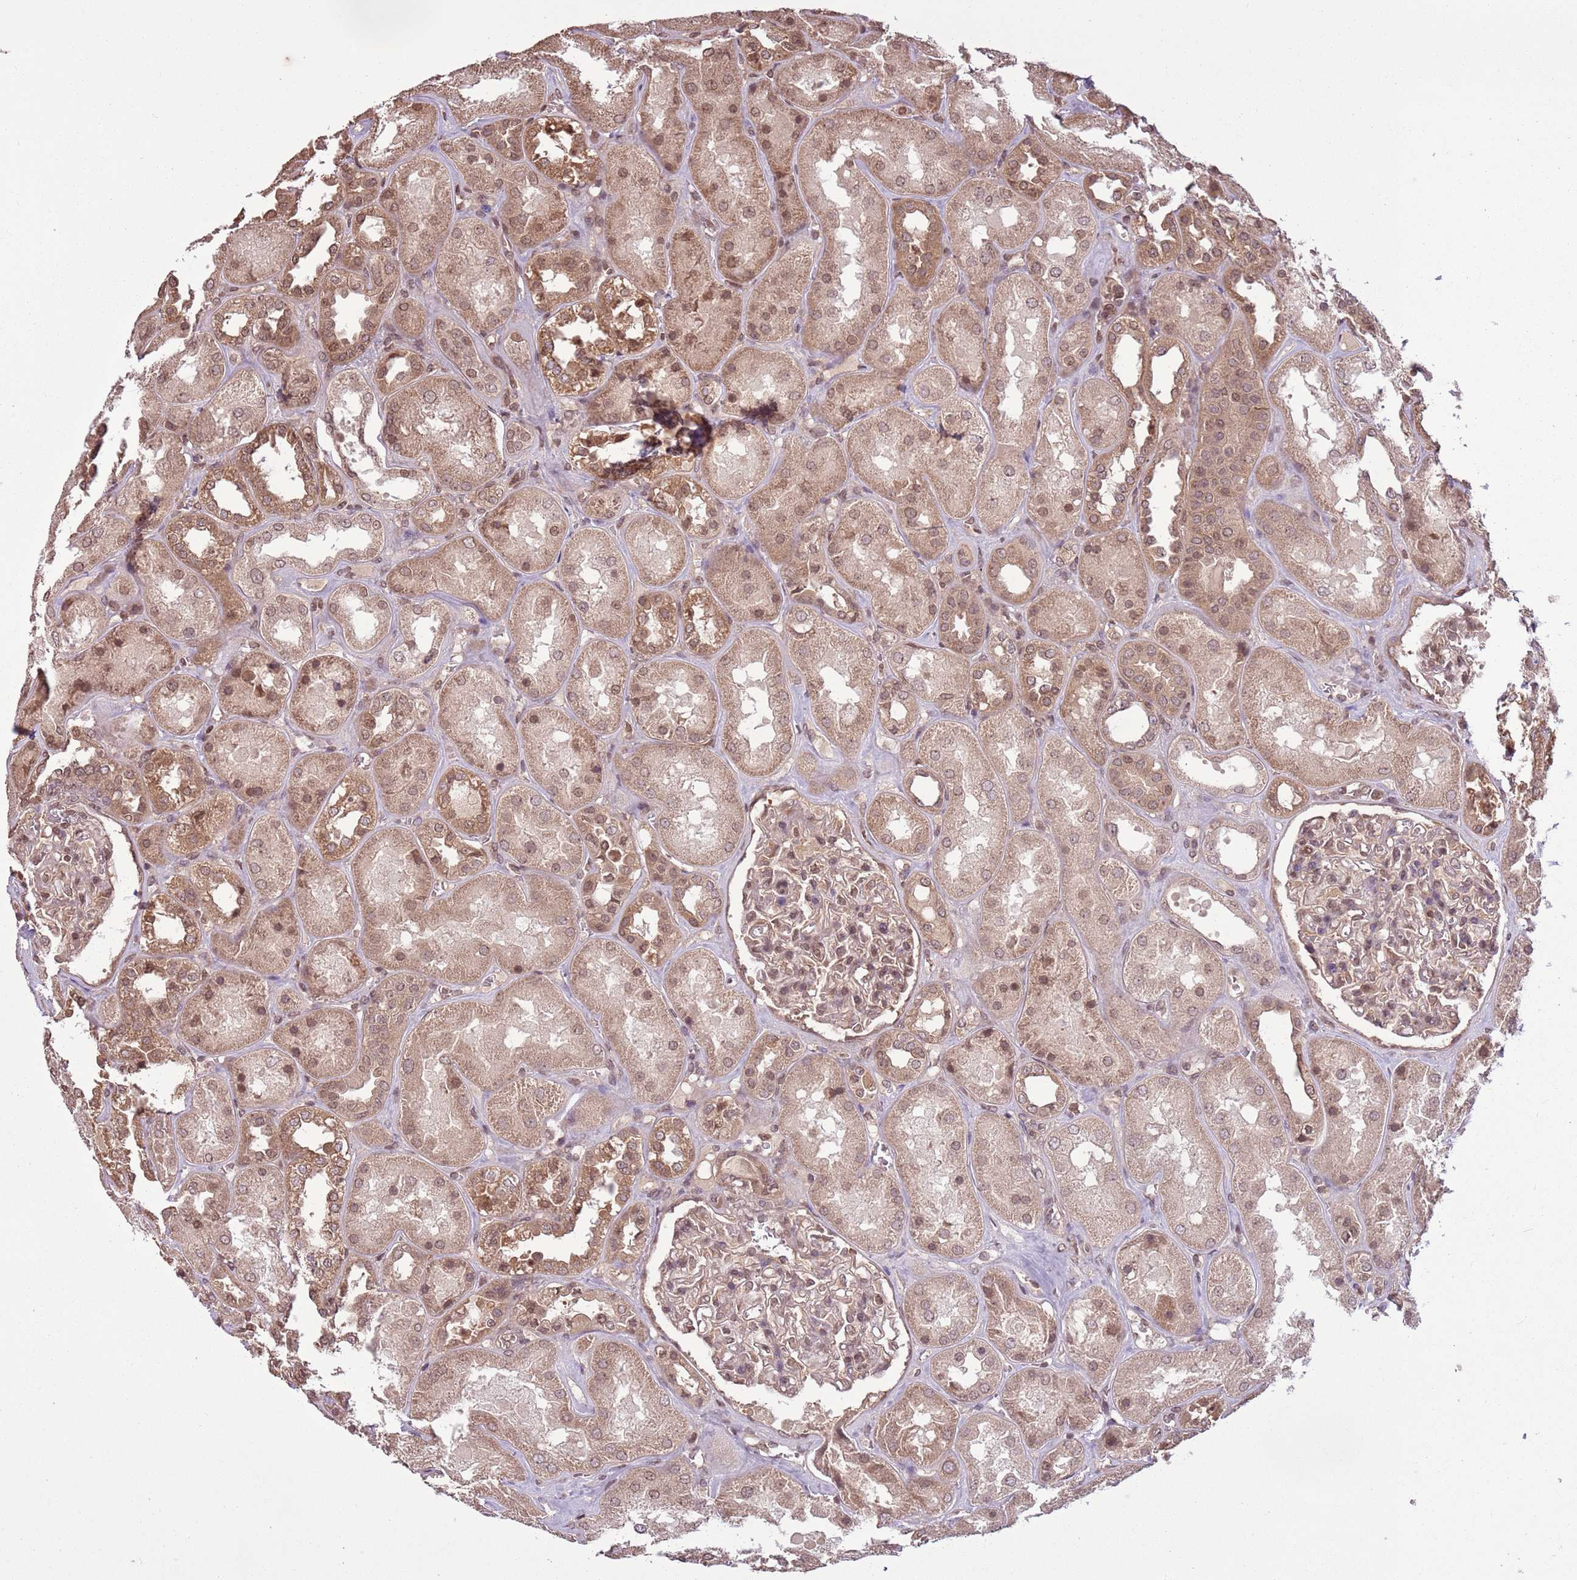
{"staining": {"intensity": "weak", "quantity": ">75%", "location": "cytoplasmic/membranous,nuclear"}, "tissue": "kidney", "cell_type": "Cells in glomeruli", "image_type": "normal", "snomed": [{"axis": "morphology", "description": "Normal tissue, NOS"}, {"axis": "topography", "description": "Kidney"}], "caption": "Immunohistochemical staining of benign kidney displays weak cytoplasmic/membranous,nuclear protein staining in approximately >75% of cells in glomeruli.", "gene": "CAPN9", "patient": {"sex": "male", "age": 70}}